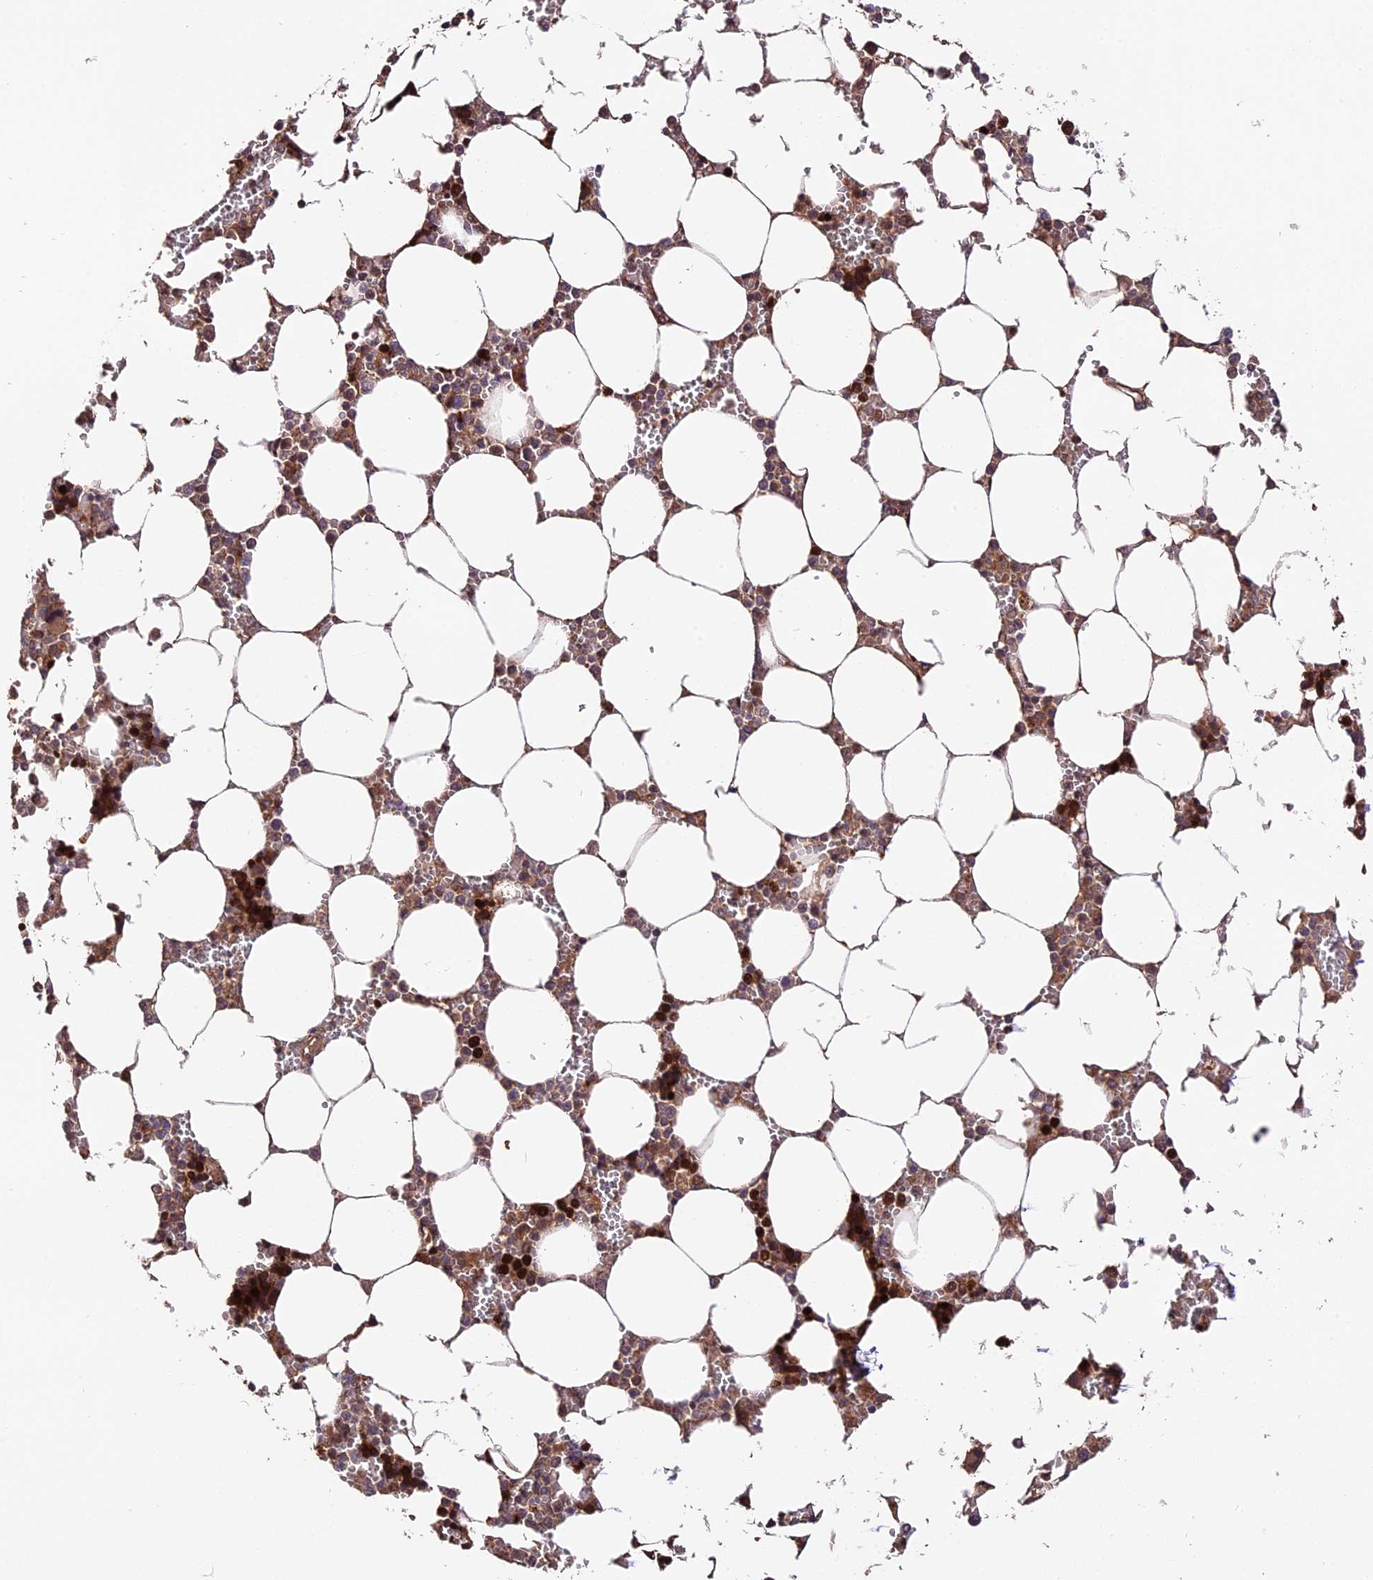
{"staining": {"intensity": "strong", "quantity": "25%-75%", "location": "cytoplasmic/membranous,nuclear"}, "tissue": "bone marrow", "cell_type": "Hematopoietic cells", "image_type": "normal", "snomed": [{"axis": "morphology", "description": "Normal tissue, NOS"}, {"axis": "topography", "description": "Bone marrow"}], "caption": "Immunohistochemical staining of unremarkable bone marrow shows strong cytoplasmic/membranous,nuclear protein staining in about 25%-75% of hematopoietic cells.", "gene": "TRMT1", "patient": {"sex": "male", "age": 64}}